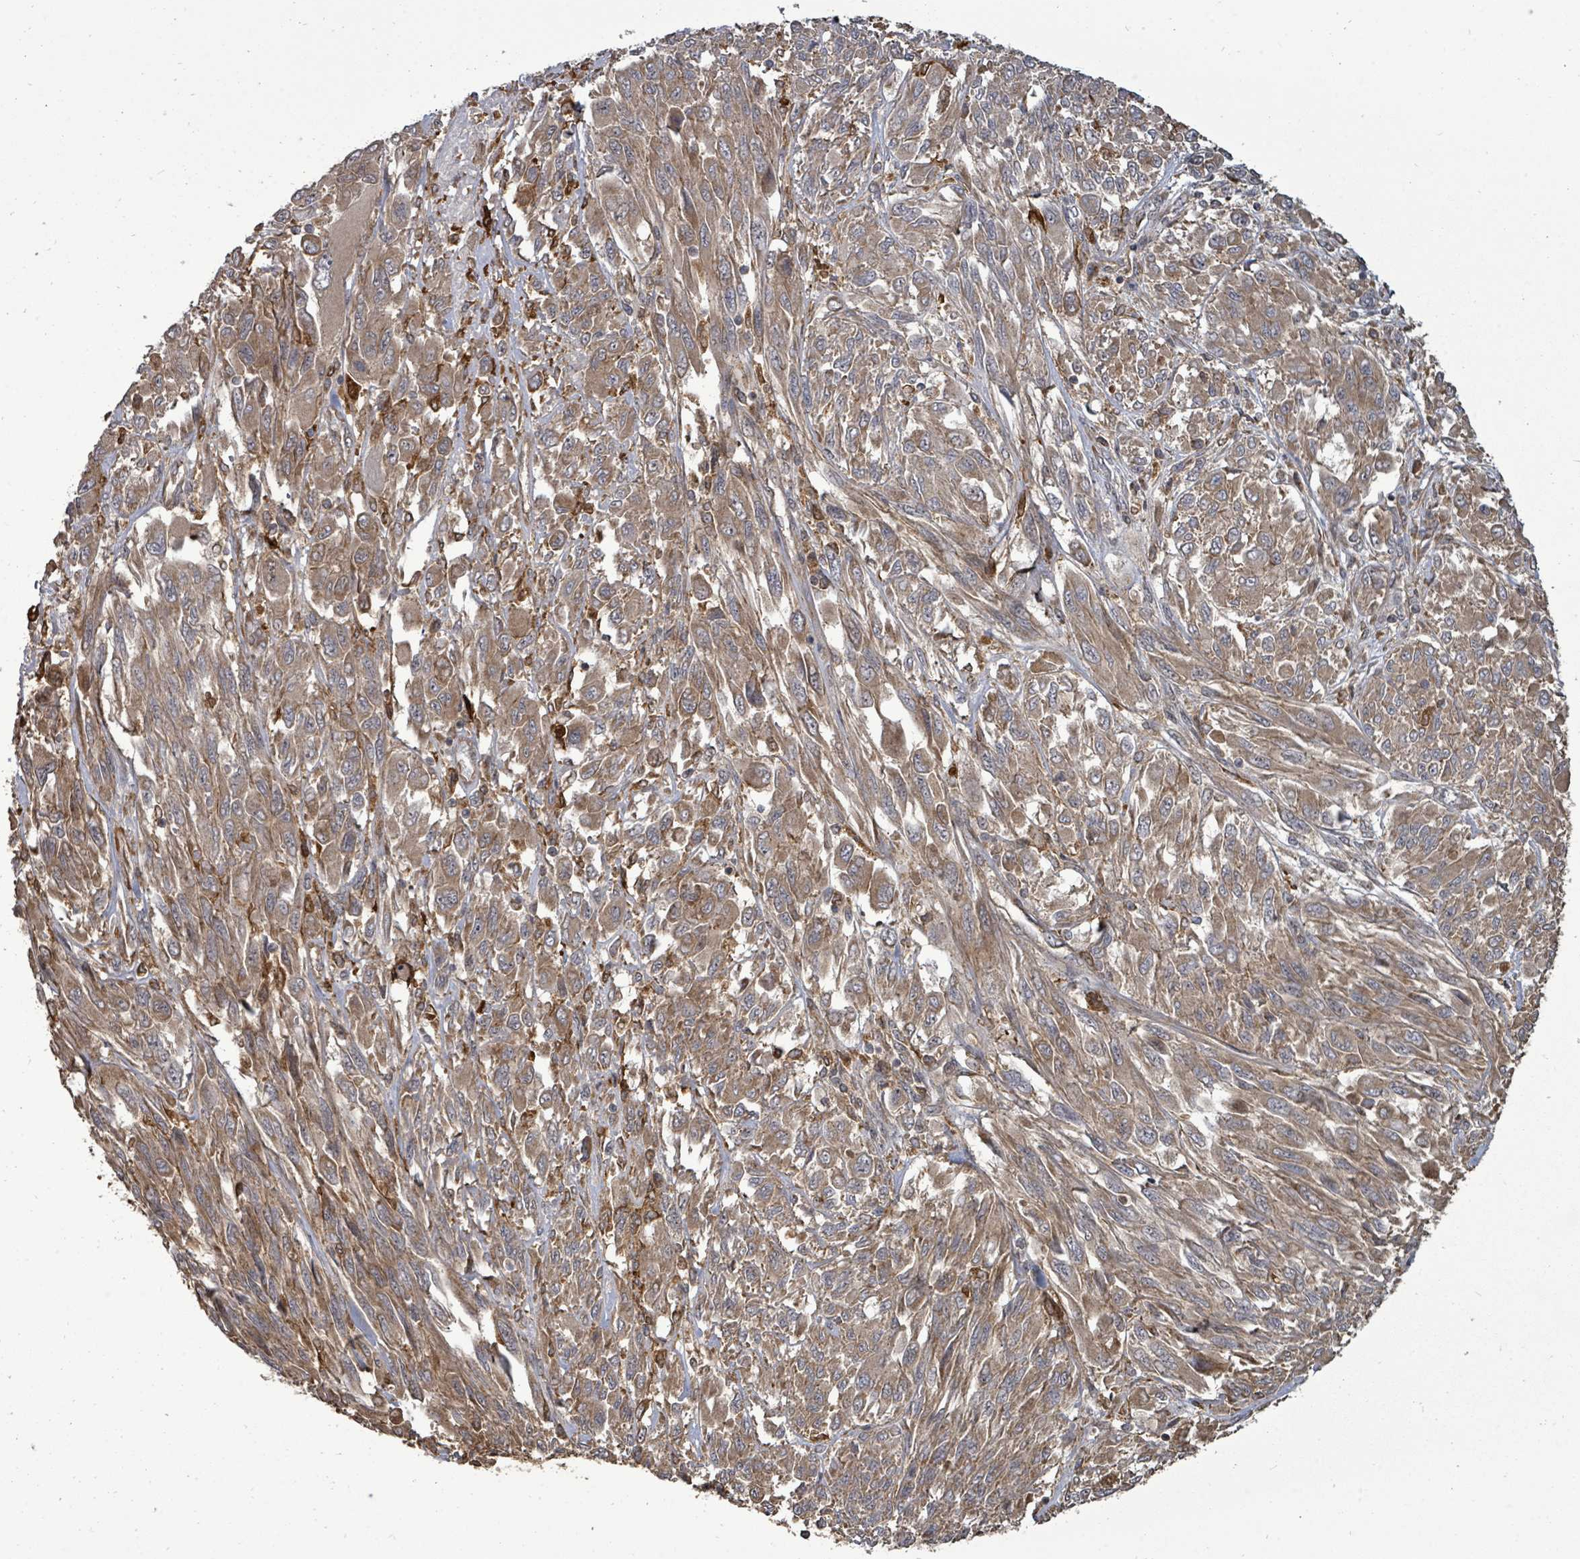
{"staining": {"intensity": "moderate", "quantity": ">75%", "location": "cytoplasmic/membranous"}, "tissue": "melanoma", "cell_type": "Tumor cells", "image_type": "cancer", "snomed": [{"axis": "morphology", "description": "Malignant melanoma, NOS"}, {"axis": "topography", "description": "Skin"}], "caption": "Melanoma stained with a protein marker shows moderate staining in tumor cells.", "gene": "EIF3C", "patient": {"sex": "female", "age": 91}}